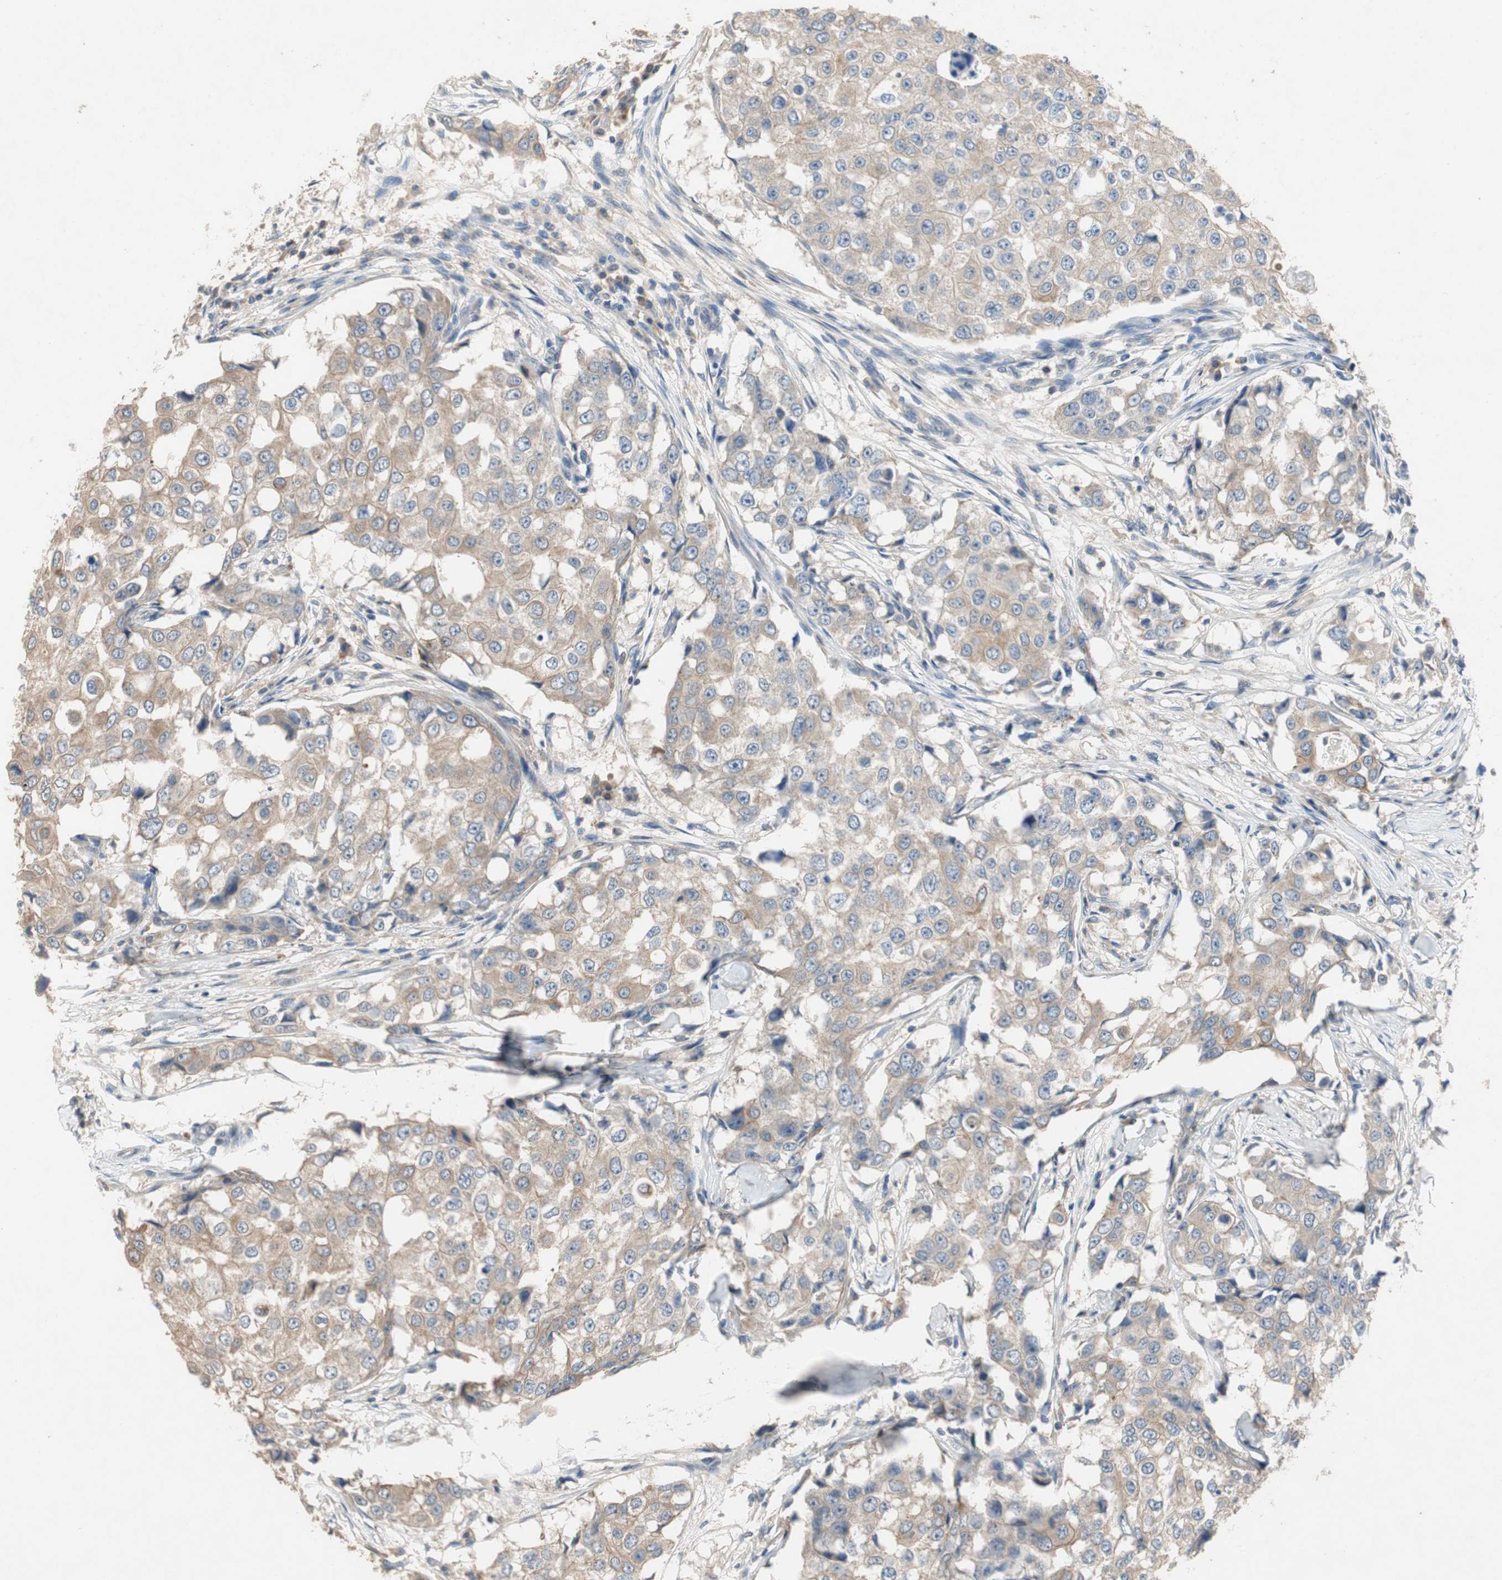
{"staining": {"intensity": "weak", "quantity": ">75%", "location": "cytoplasmic/membranous"}, "tissue": "breast cancer", "cell_type": "Tumor cells", "image_type": "cancer", "snomed": [{"axis": "morphology", "description": "Duct carcinoma"}, {"axis": "topography", "description": "Breast"}], "caption": "Immunohistochemical staining of human breast infiltrating ductal carcinoma exhibits low levels of weak cytoplasmic/membranous protein positivity in about >75% of tumor cells.", "gene": "ADAP1", "patient": {"sex": "female", "age": 27}}